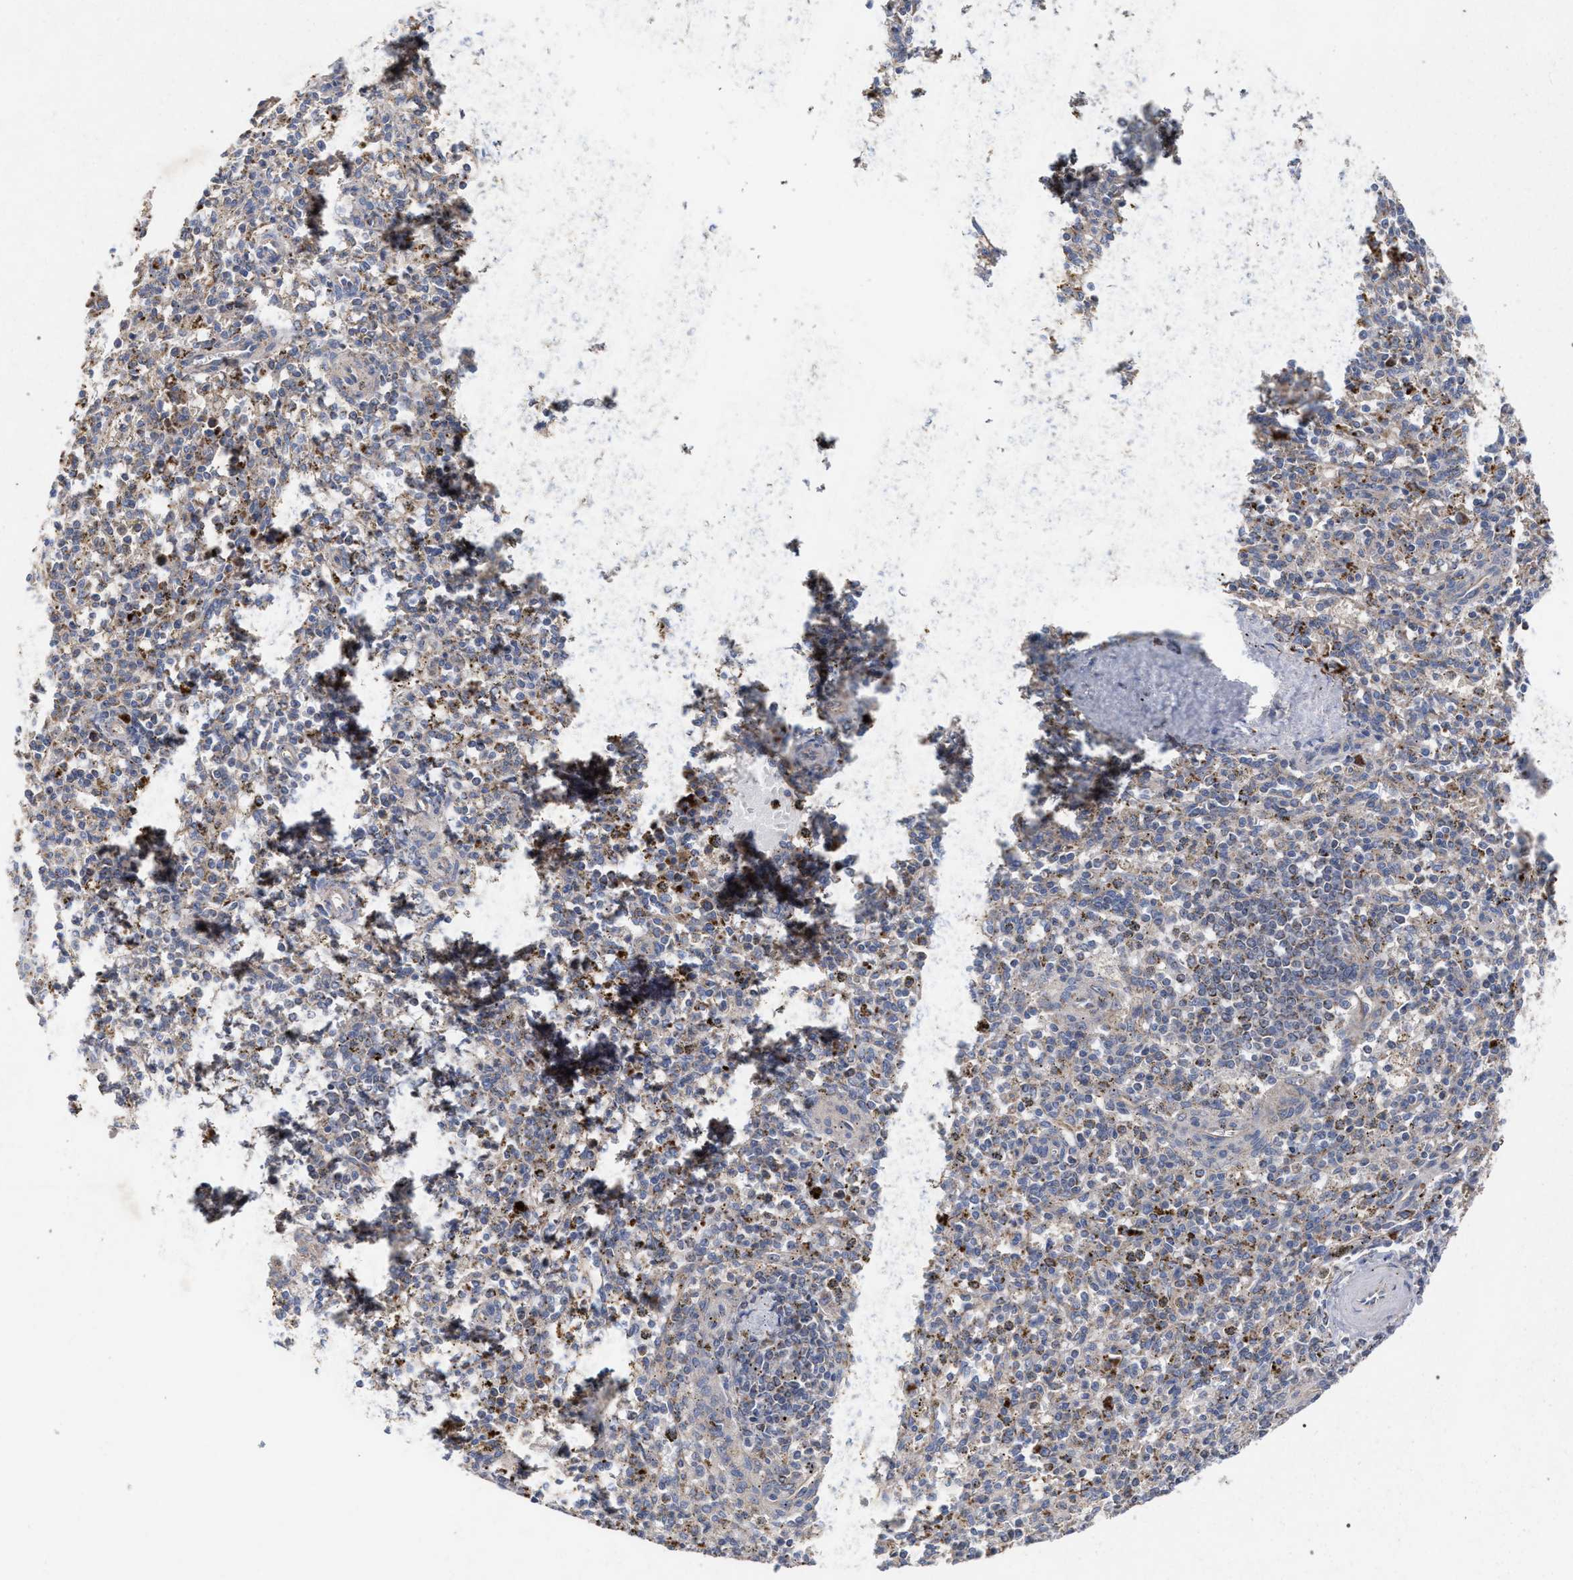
{"staining": {"intensity": "weak", "quantity": "<25%", "location": "cytoplasmic/membranous"}, "tissue": "spleen", "cell_type": "Cells in red pulp", "image_type": "normal", "snomed": [{"axis": "morphology", "description": "Normal tissue, NOS"}, {"axis": "topography", "description": "Spleen"}], "caption": "Protein analysis of normal spleen displays no significant positivity in cells in red pulp.", "gene": "BCL2L12", "patient": {"sex": "male", "age": 72}}